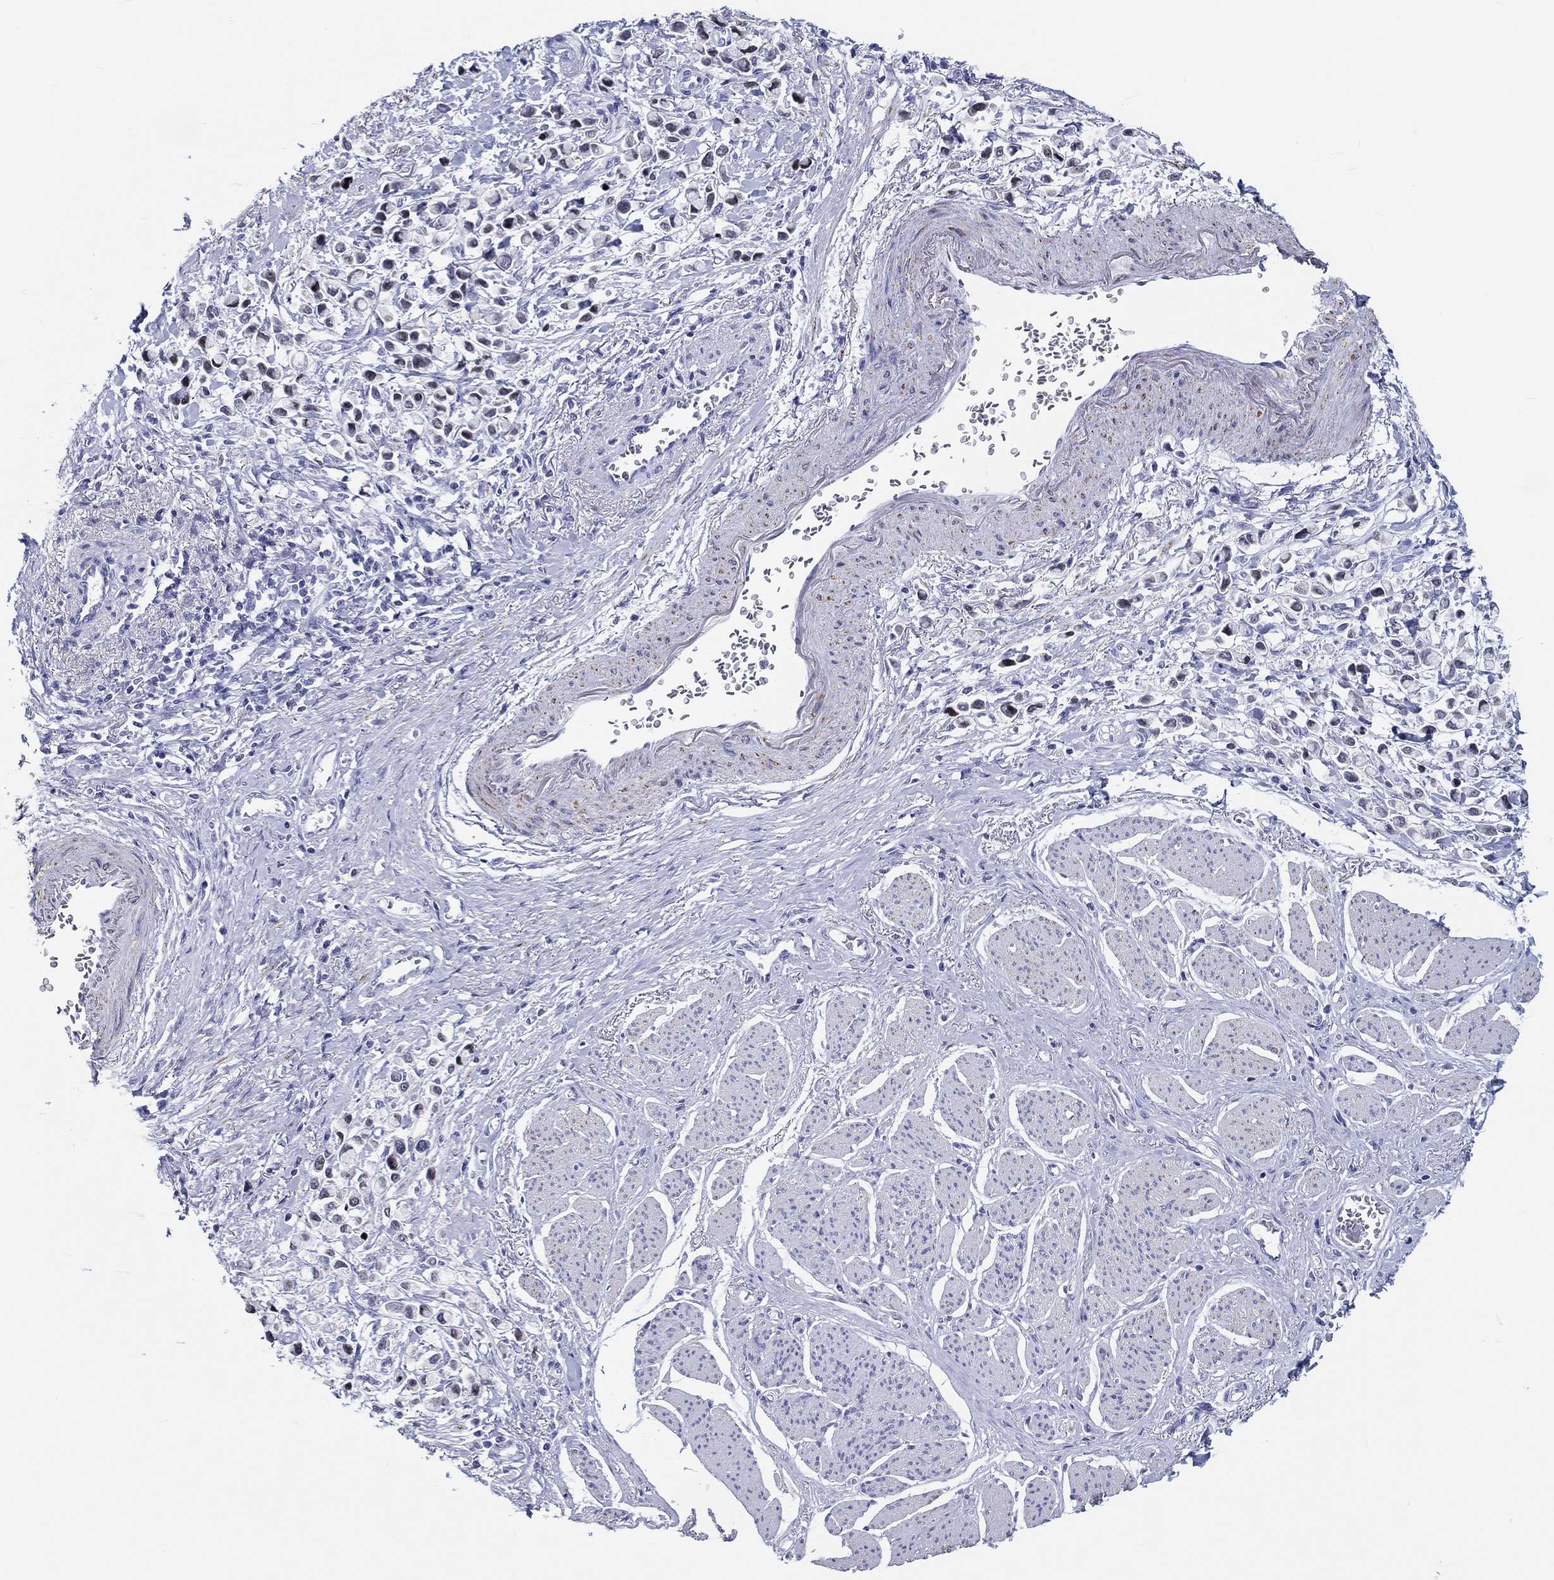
{"staining": {"intensity": "moderate", "quantity": "<25%", "location": "cytoplasmic/membranous"}, "tissue": "stomach cancer", "cell_type": "Tumor cells", "image_type": "cancer", "snomed": [{"axis": "morphology", "description": "Adenocarcinoma, NOS"}, {"axis": "topography", "description": "Stomach"}], "caption": "Stomach cancer stained with immunohistochemistry (IHC) exhibits moderate cytoplasmic/membranous positivity in approximately <25% of tumor cells.", "gene": "H1-1", "patient": {"sex": "female", "age": 81}}